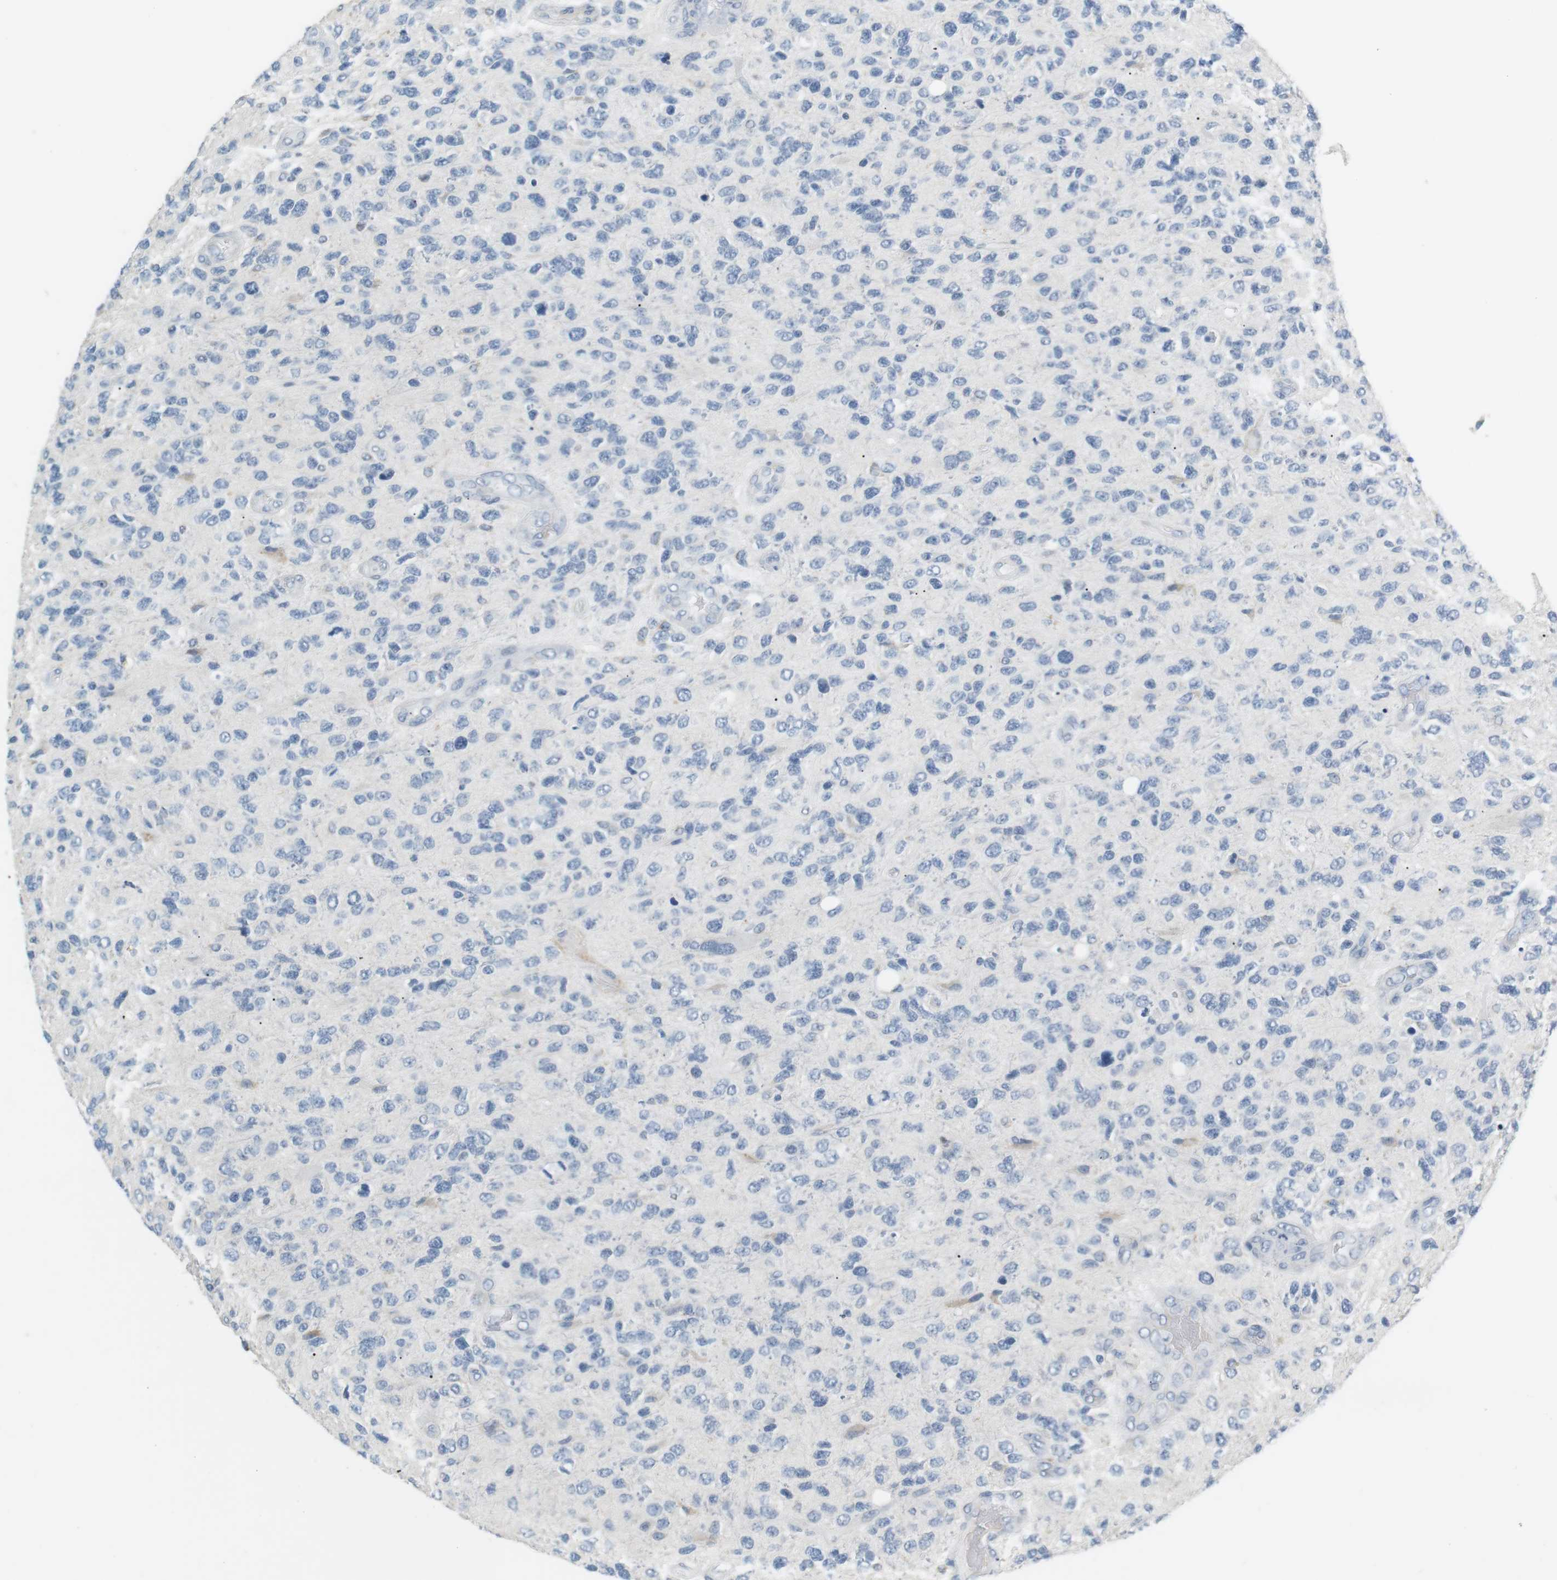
{"staining": {"intensity": "weak", "quantity": "<25%", "location": "cytoplasmic/membranous"}, "tissue": "glioma", "cell_type": "Tumor cells", "image_type": "cancer", "snomed": [{"axis": "morphology", "description": "Glioma, malignant, High grade"}, {"axis": "topography", "description": "Brain"}], "caption": "Immunohistochemical staining of human glioma exhibits no significant positivity in tumor cells. (Stains: DAB immunohistochemistry (IHC) with hematoxylin counter stain, Microscopy: brightfield microscopy at high magnification).", "gene": "CD300E", "patient": {"sex": "female", "age": 58}}